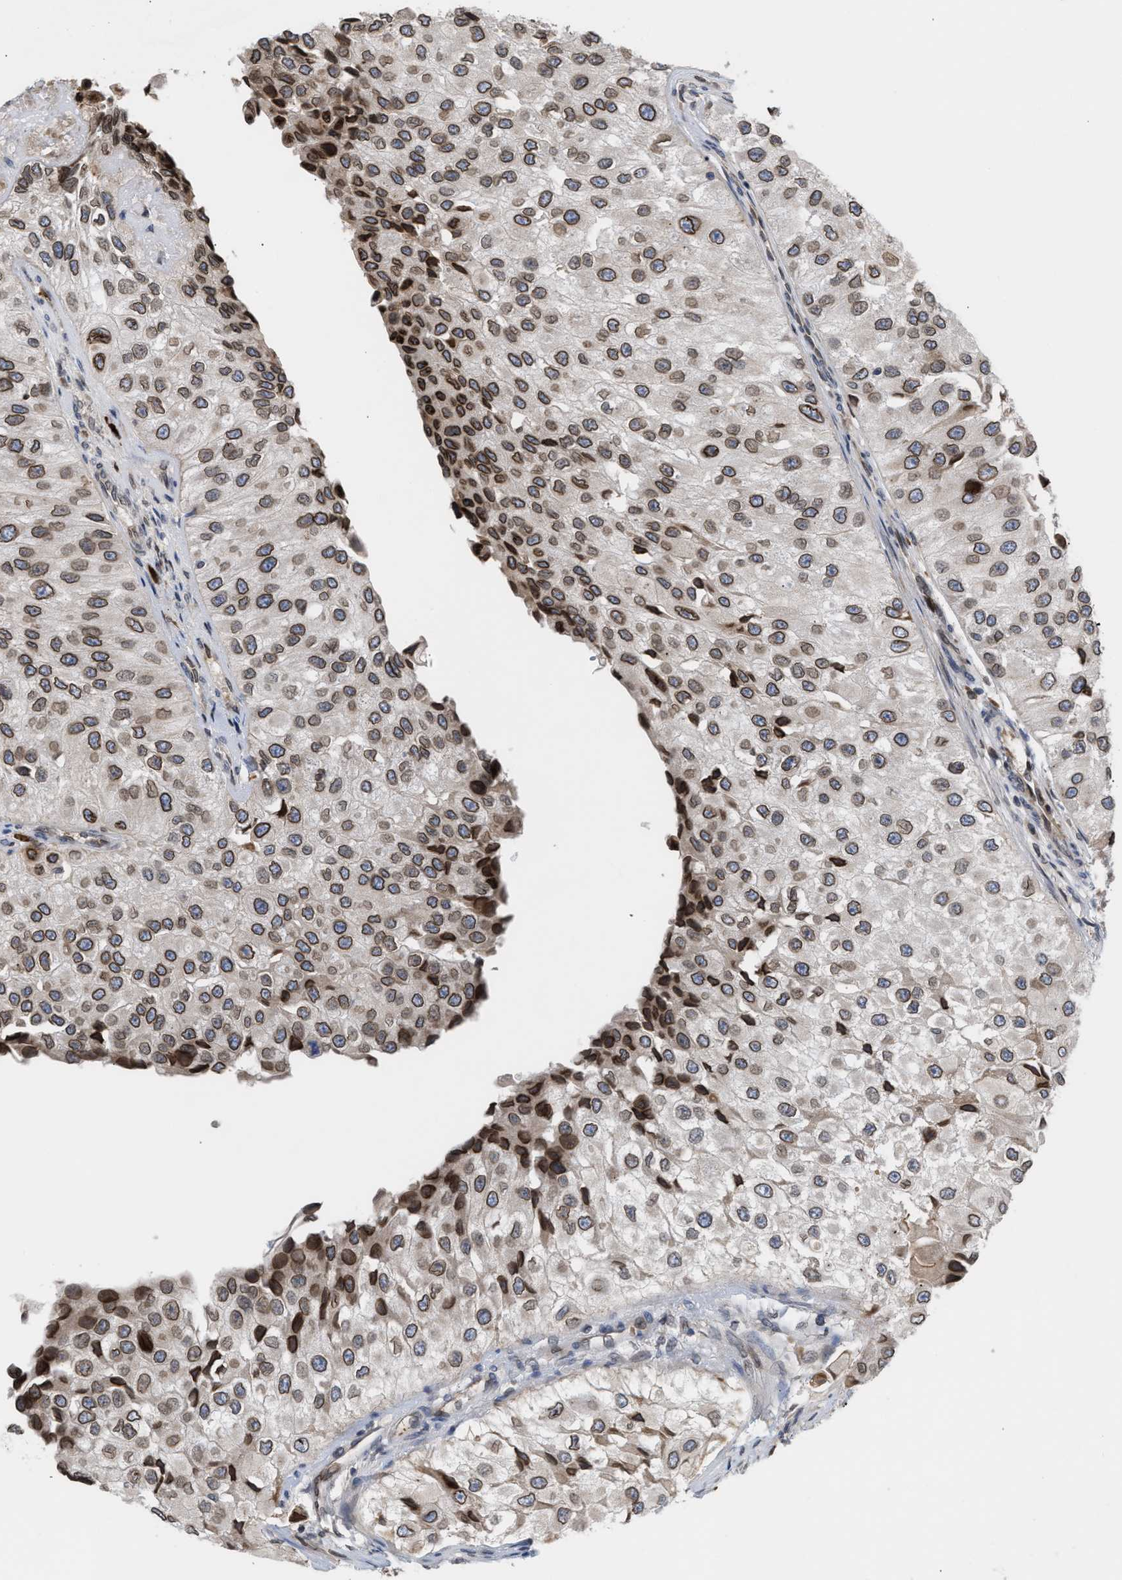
{"staining": {"intensity": "moderate", "quantity": ">75%", "location": "cytoplasmic/membranous,nuclear"}, "tissue": "urothelial cancer", "cell_type": "Tumor cells", "image_type": "cancer", "snomed": [{"axis": "morphology", "description": "Urothelial carcinoma, High grade"}, {"axis": "topography", "description": "Kidney"}, {"axis": "topography", "description": "Urinary bladder"}], "caption": "Human high-grade urothelial carcinoma stained with a protein marker shows moderate staining in tumor cells.", "gene": "NUP62", "patient": {"sex": "male", "age": 77}}